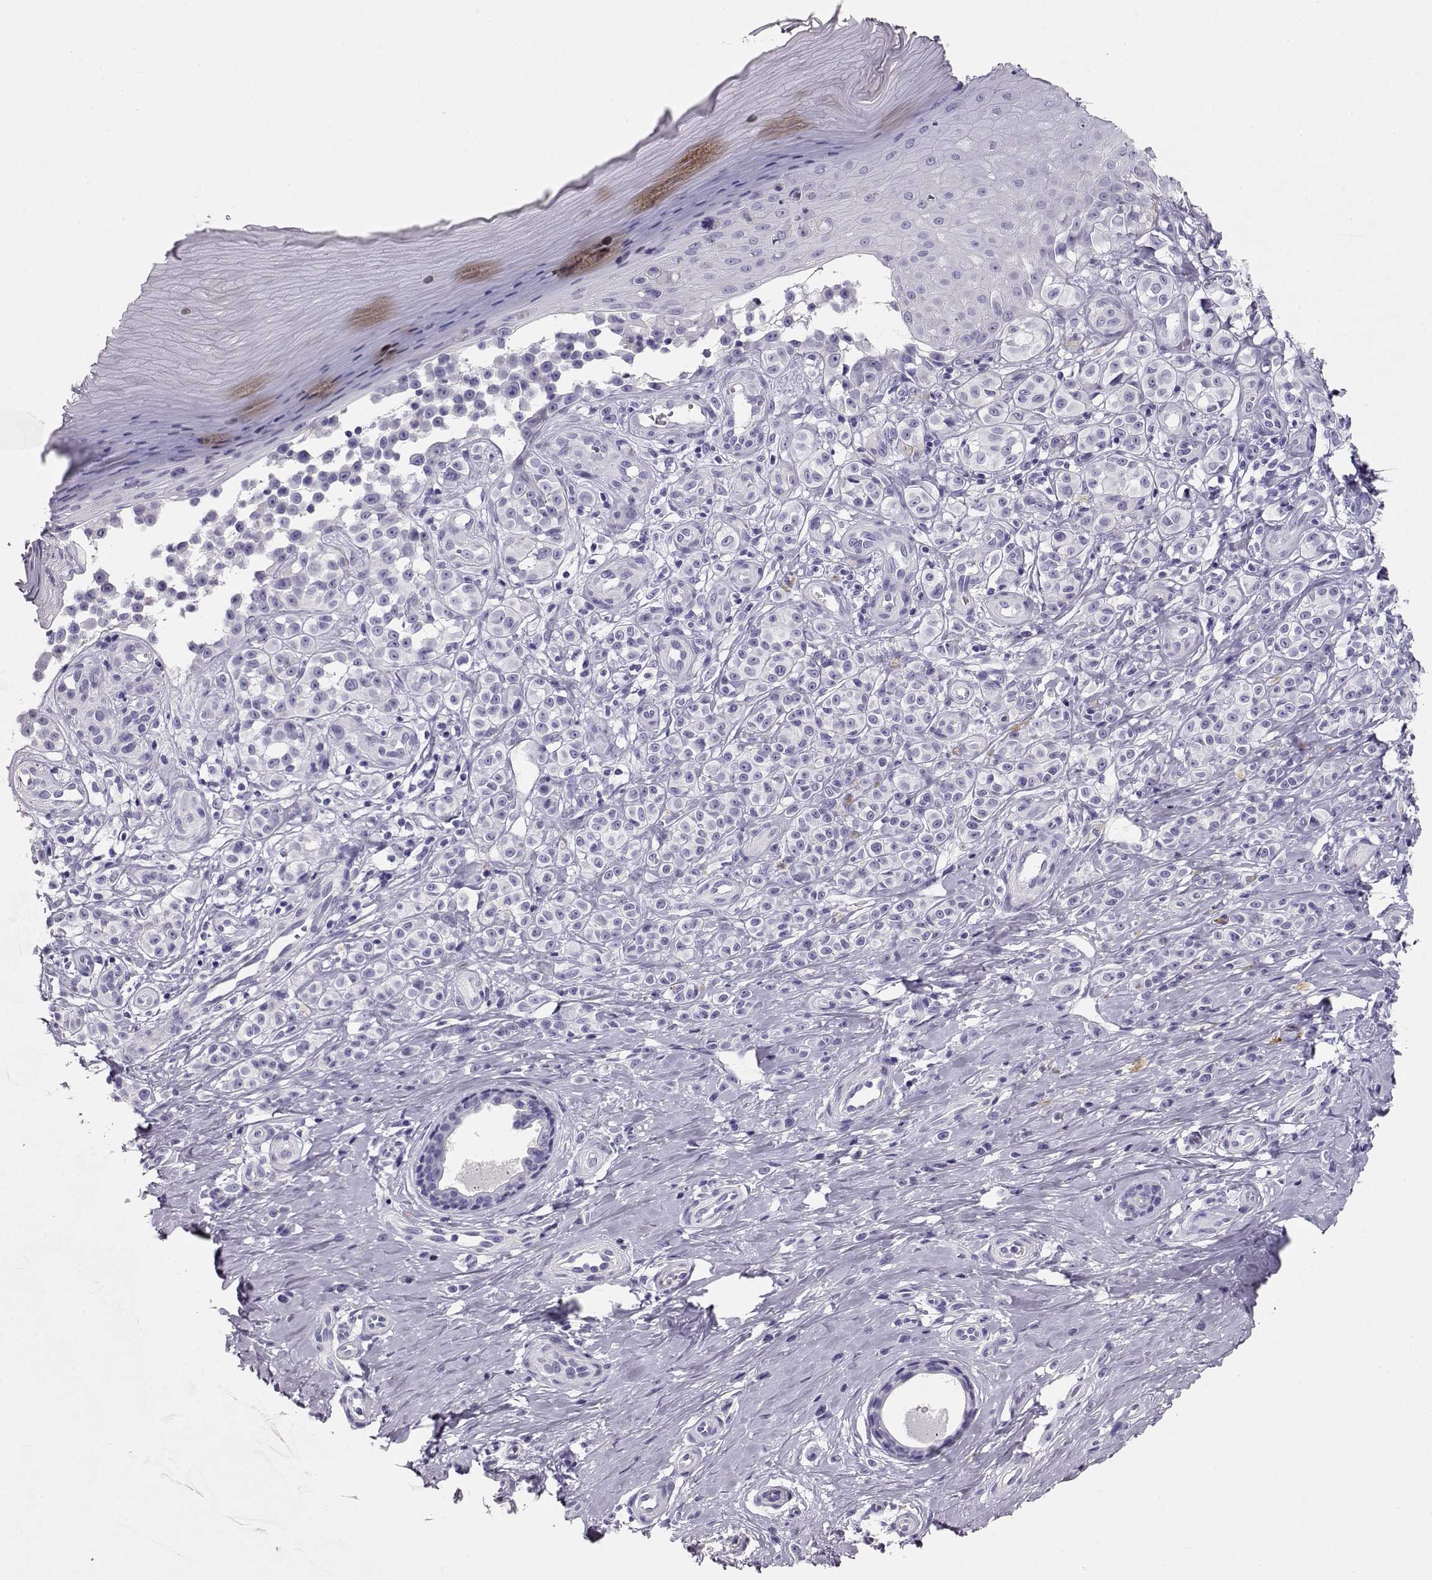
{"staining": {"intensity": "negative", "quantity": "none", "location": "none"}, "tissue": "melanoma", "cell_type": "Tumor cells", "image_type": "cancer", "snomed": [{"axis": "morphology", "description": "Malignant melanoma, NOS"}, {"axis": "topography", "description": "Skin"}], "caption": "Melanoma was stained to show a protein in brown. There is no significant staining in tumor cells.", "gene": "ACTN2", "patient": {"sex": "female", "age": 76}}